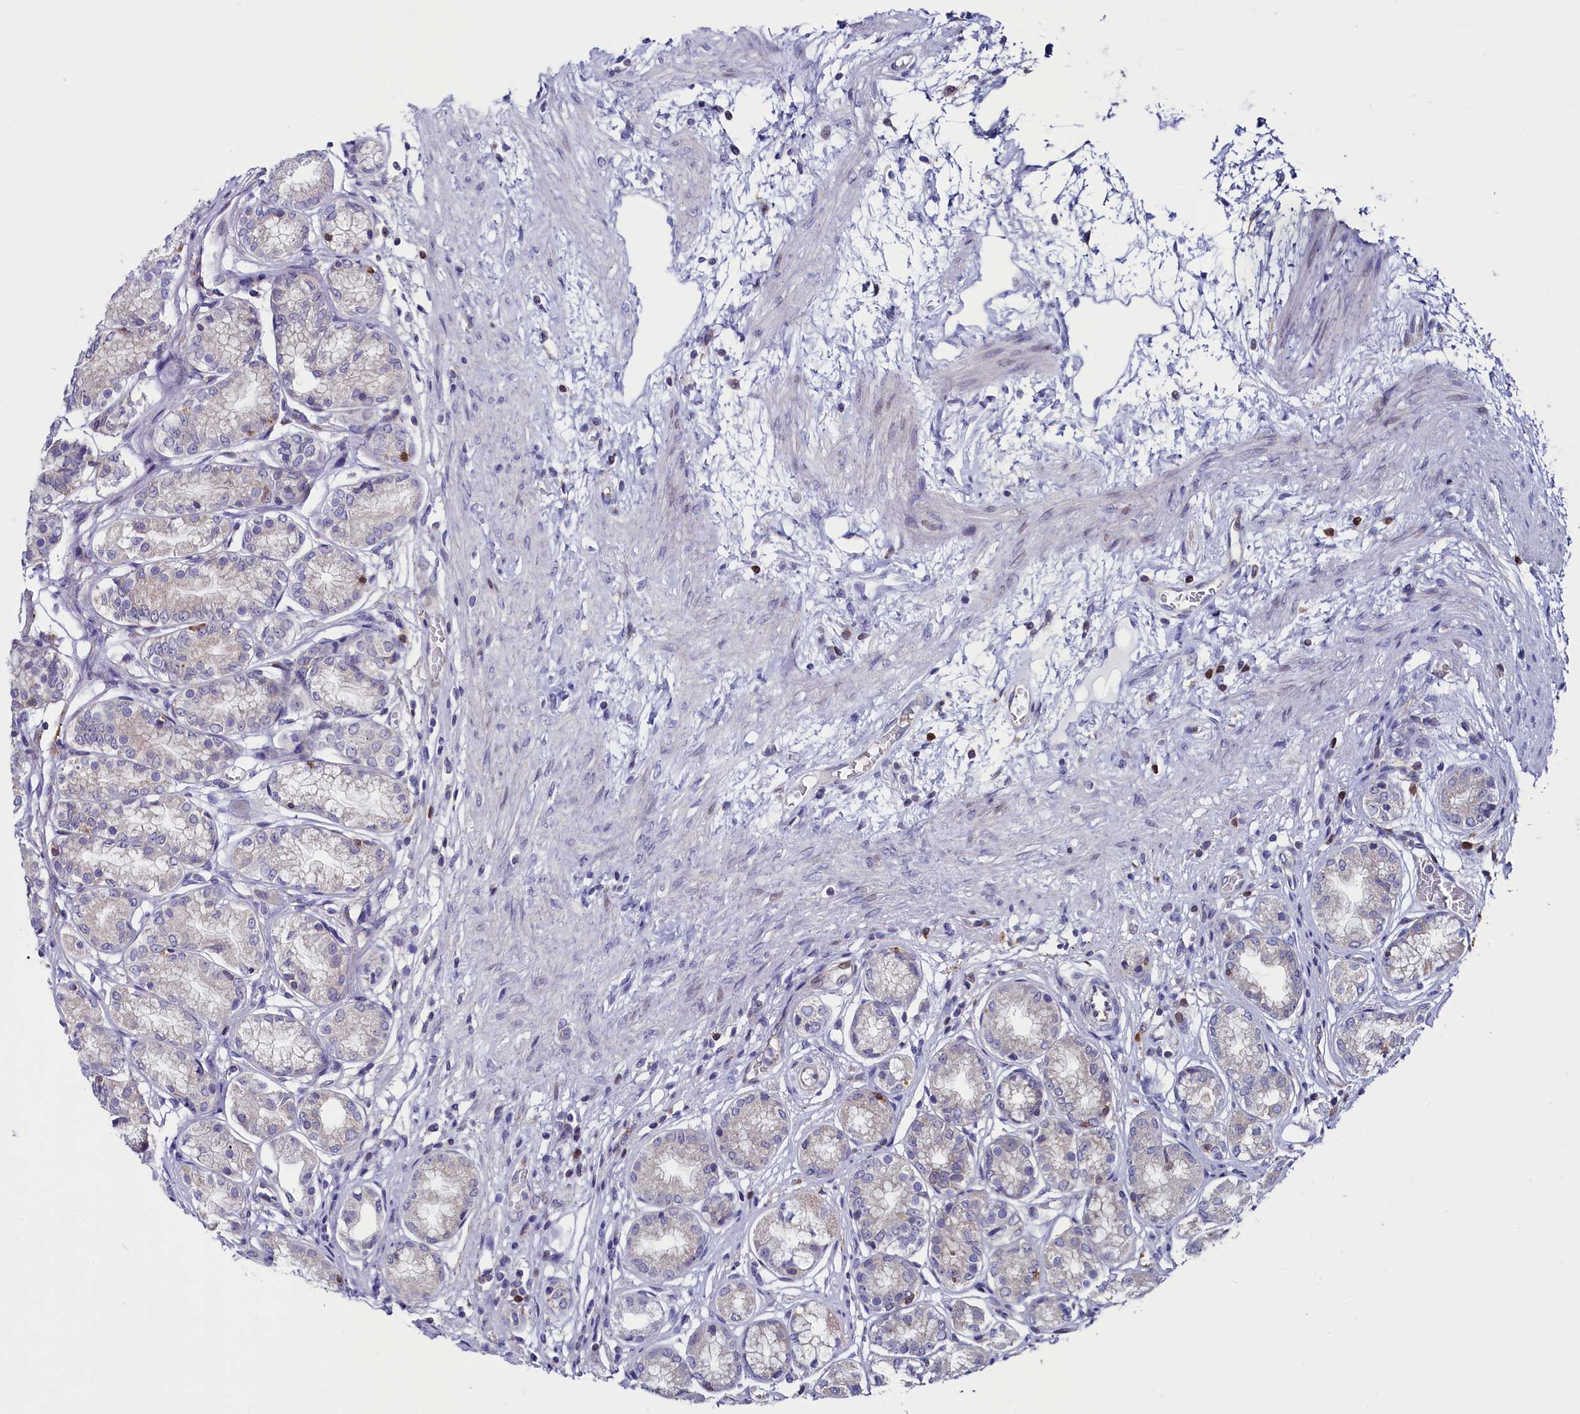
{"staining": {"intensity": "moderate", "quantity": "25%-75%", "location": "cytoplasmic/membranous,nuclear"}, "tissue": "stomach", "cell_type": "Glandular cells", "image_type": "normal", "snomed": [{"axis": "morphology", "description": "Normal tissue, NOS"}, {"axis": "morphology", "description": "Adenocarcinoma, NOS"}, {"axis": "morphology", "description": "Adenocarcinoma, High grade"}, {"axis": "topography", "description": "Stomach, upper"}, {"axis": "topography", "description": "Stomach"}], "caption": "The immunohistochemical stain labels moderate cytoplasmic/membranous,nuclear expression in glandular cells of benign stomach. The staining was performed using DAB to visualize the protein expression in brown, while the nuclei were stained in blue with hematoxylin (Magnification: 20x).", "gene": "CIAPIN1", "patient": {"sex": "female", "age": 65}}